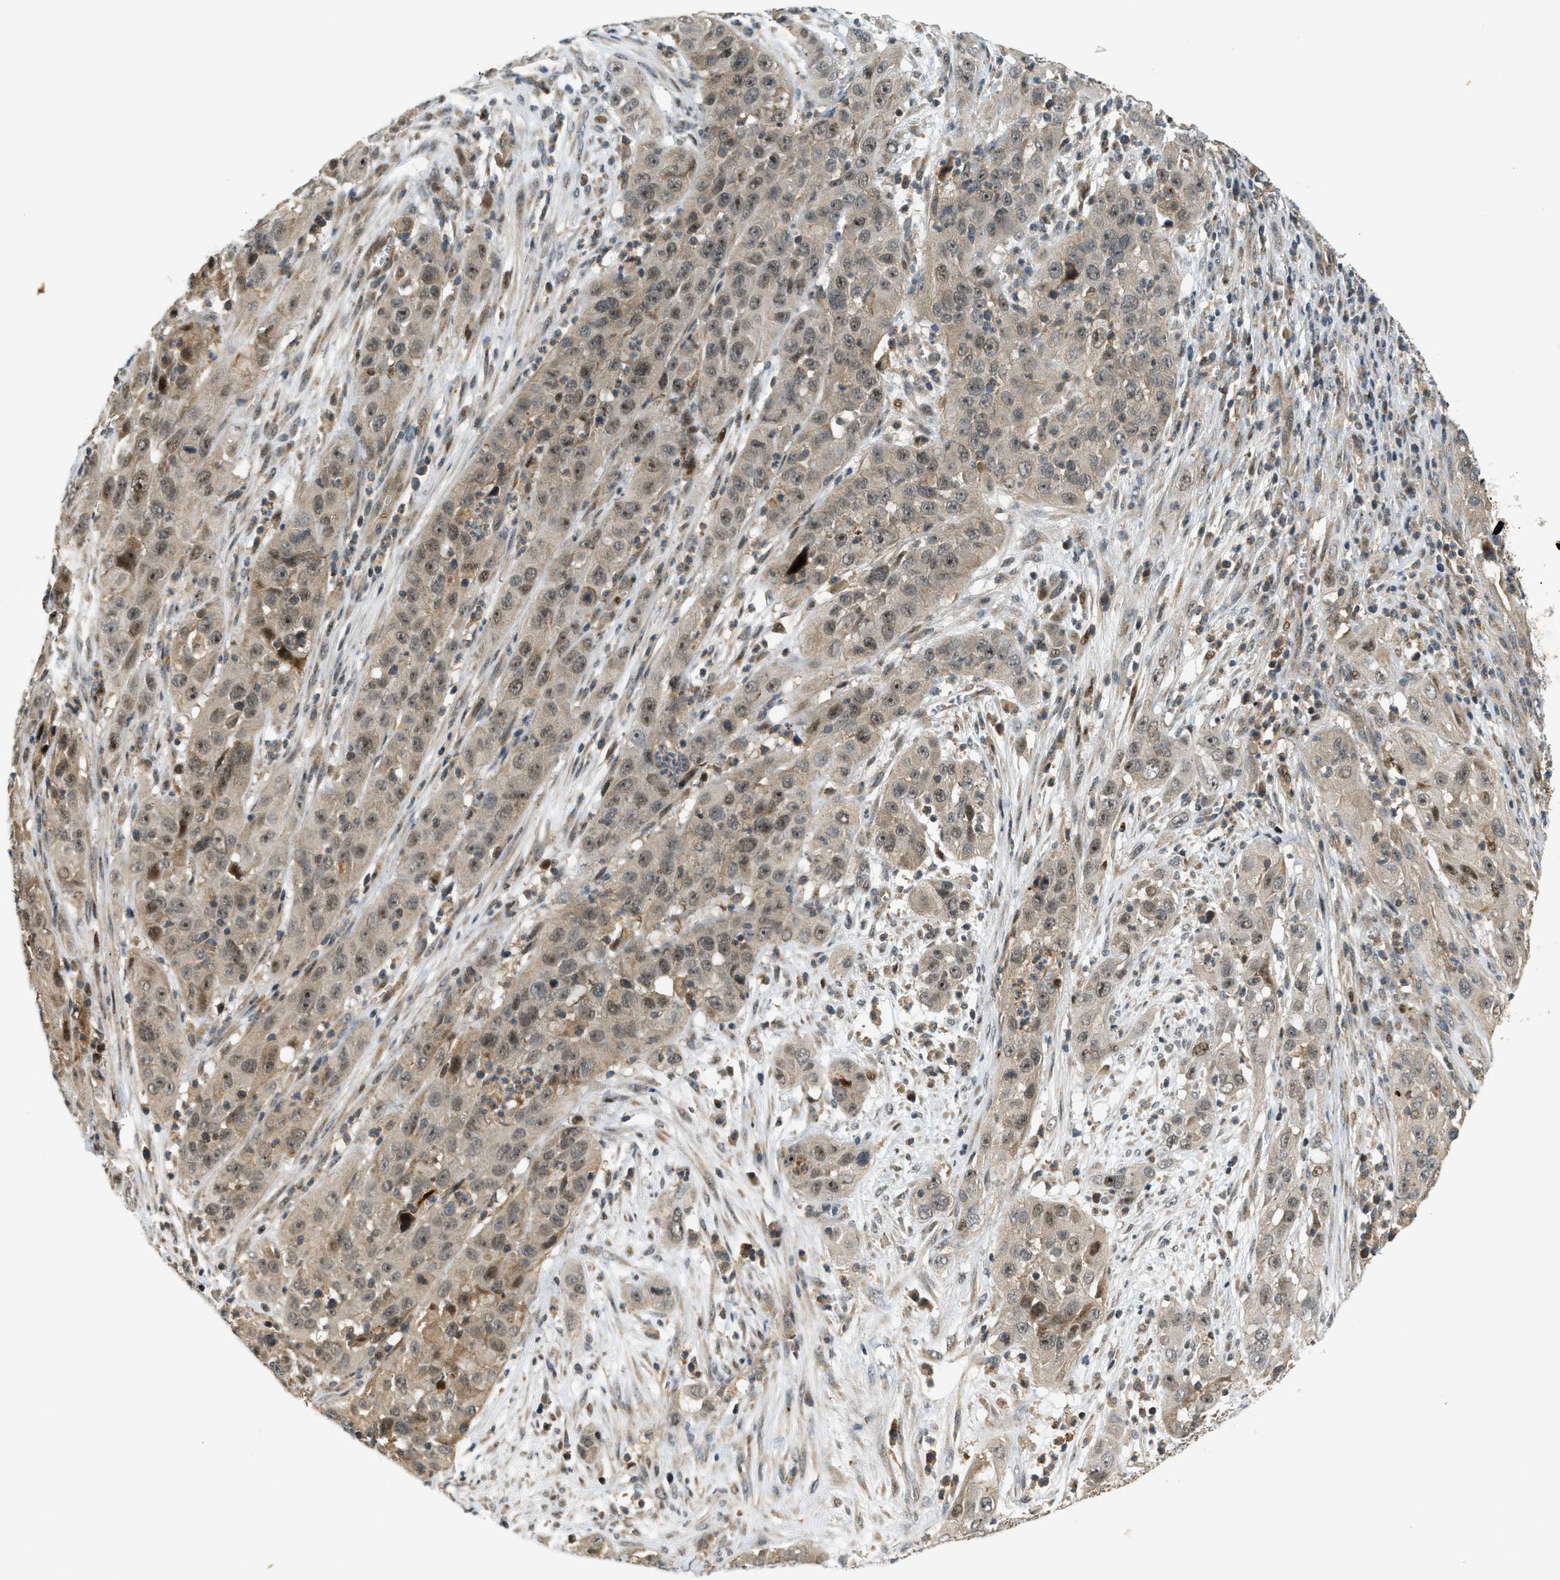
{"staining": {"intensity": "weak", "quantity": "25%-75%", "location": "cytoplasmic/membranous,nuclear"}, "tissue": "cervical cancer", "cell_type": "Tumor cells", "image_type": "cancer", "snomed": [{"axis": "morphology", "description": "Squamous cell carcinoma, NOS"}, {"axis": "topography", "description": "Cervix"}], "caption": "Immunohistochemical staining of cervical cancer shows low levels of weak cytoplasmic/membranous and nuclear positivity in approximately 25%-75% of tumor cells. The staining is performed using DAB brown chromogen to label protein expression. The nuclei are counter-stained blue using hematoxylin.", "gene": "TRAPPC14", "patient": {"sex": "female", "age": 32}}